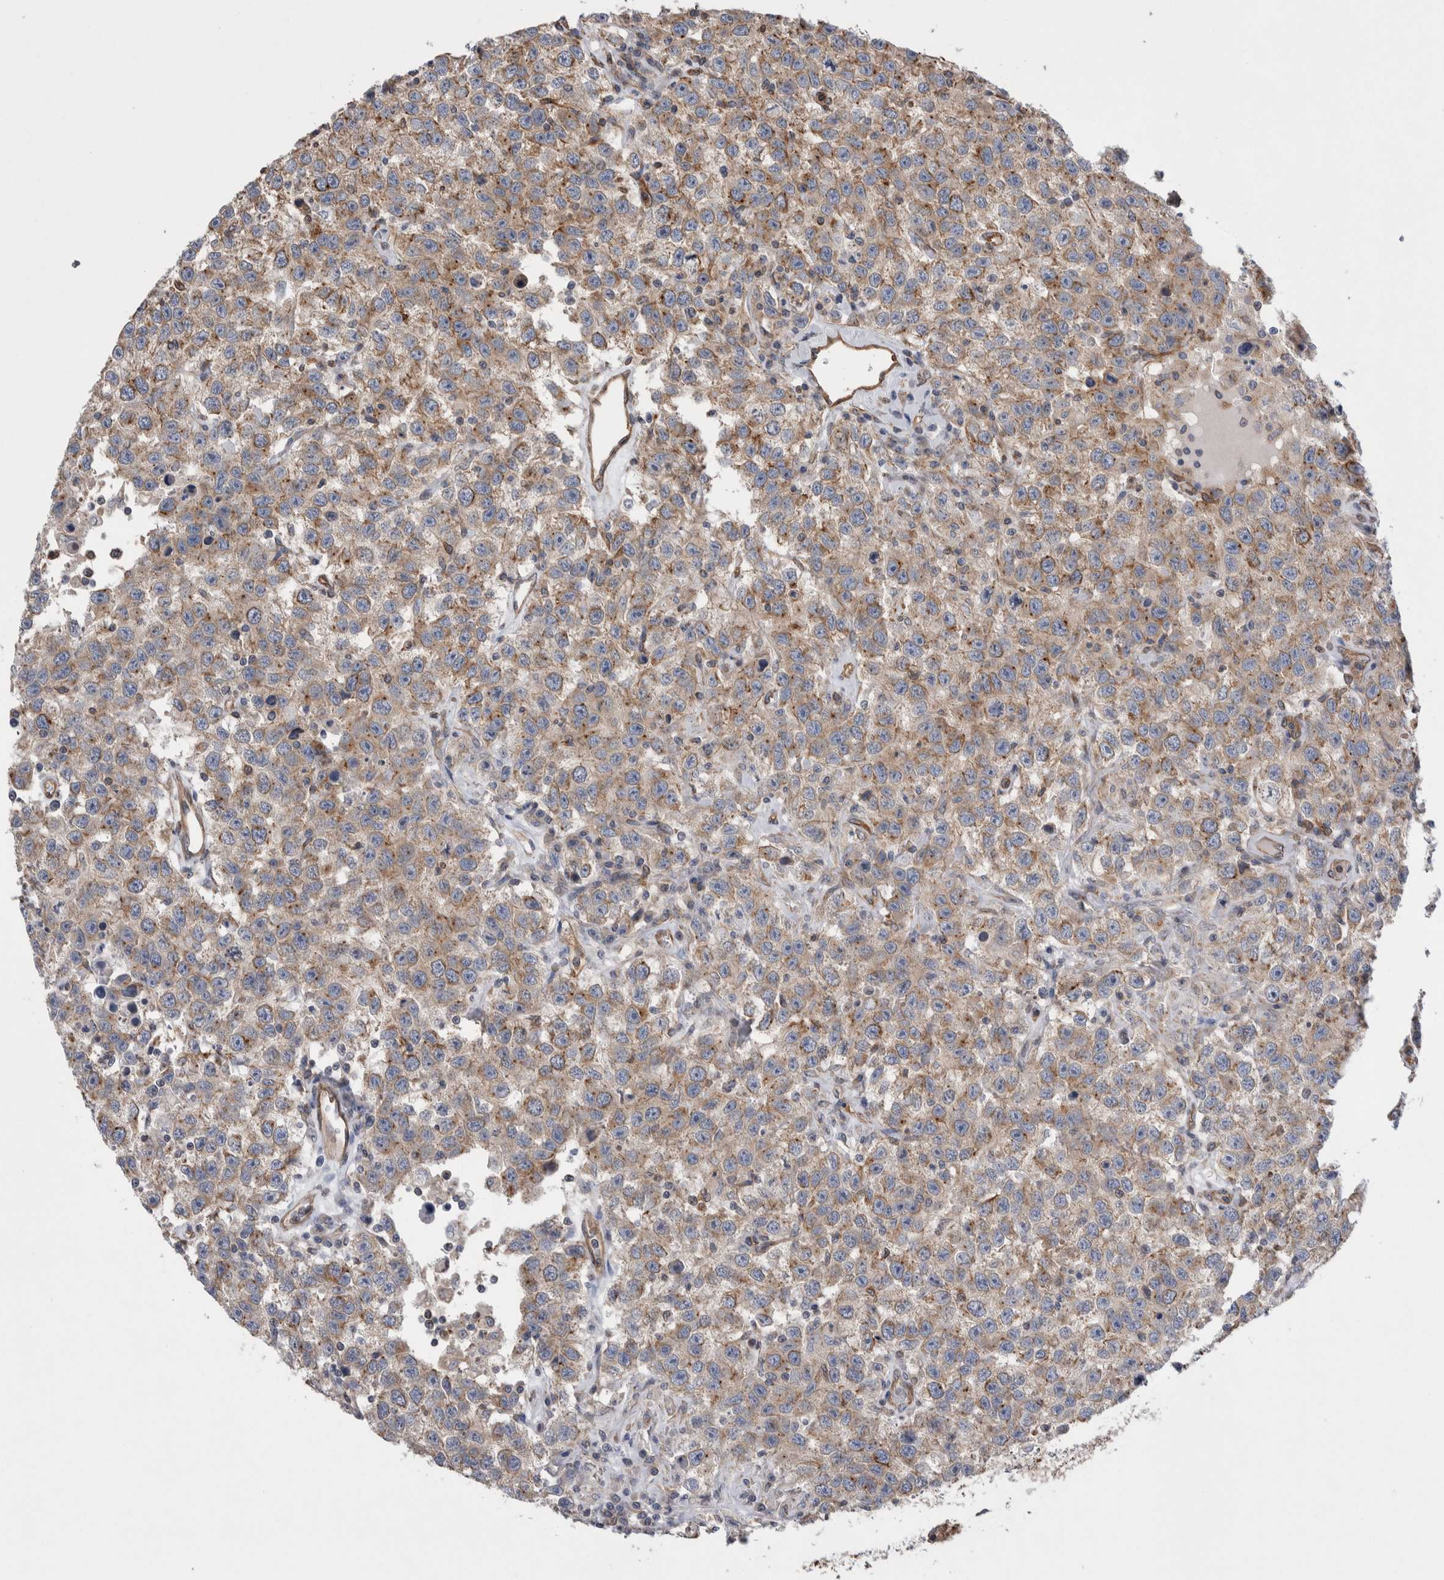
{"staining": {"intensity": "weak", "quantity": "25%-75%", "location": "cytoplasmic/membranous"}, "tissue": "testis cancer", "cell_type": "Tumor cells", "image_type": "cancer", "snomed": [{"axis": "morphology", "description": "Seminoma, NOS"}, {"axis": "topography", "description": "Testis"}], "caption": "Protein expression by immunohistochemistry (IHC) shows weak cytoplasmic/membranous staining in about 25%-75% of tumor cells in testis seminoma. Nuclei are stained in blue.", "gene": "KIF12", "patient": {"sex": "male", "age": 41}}